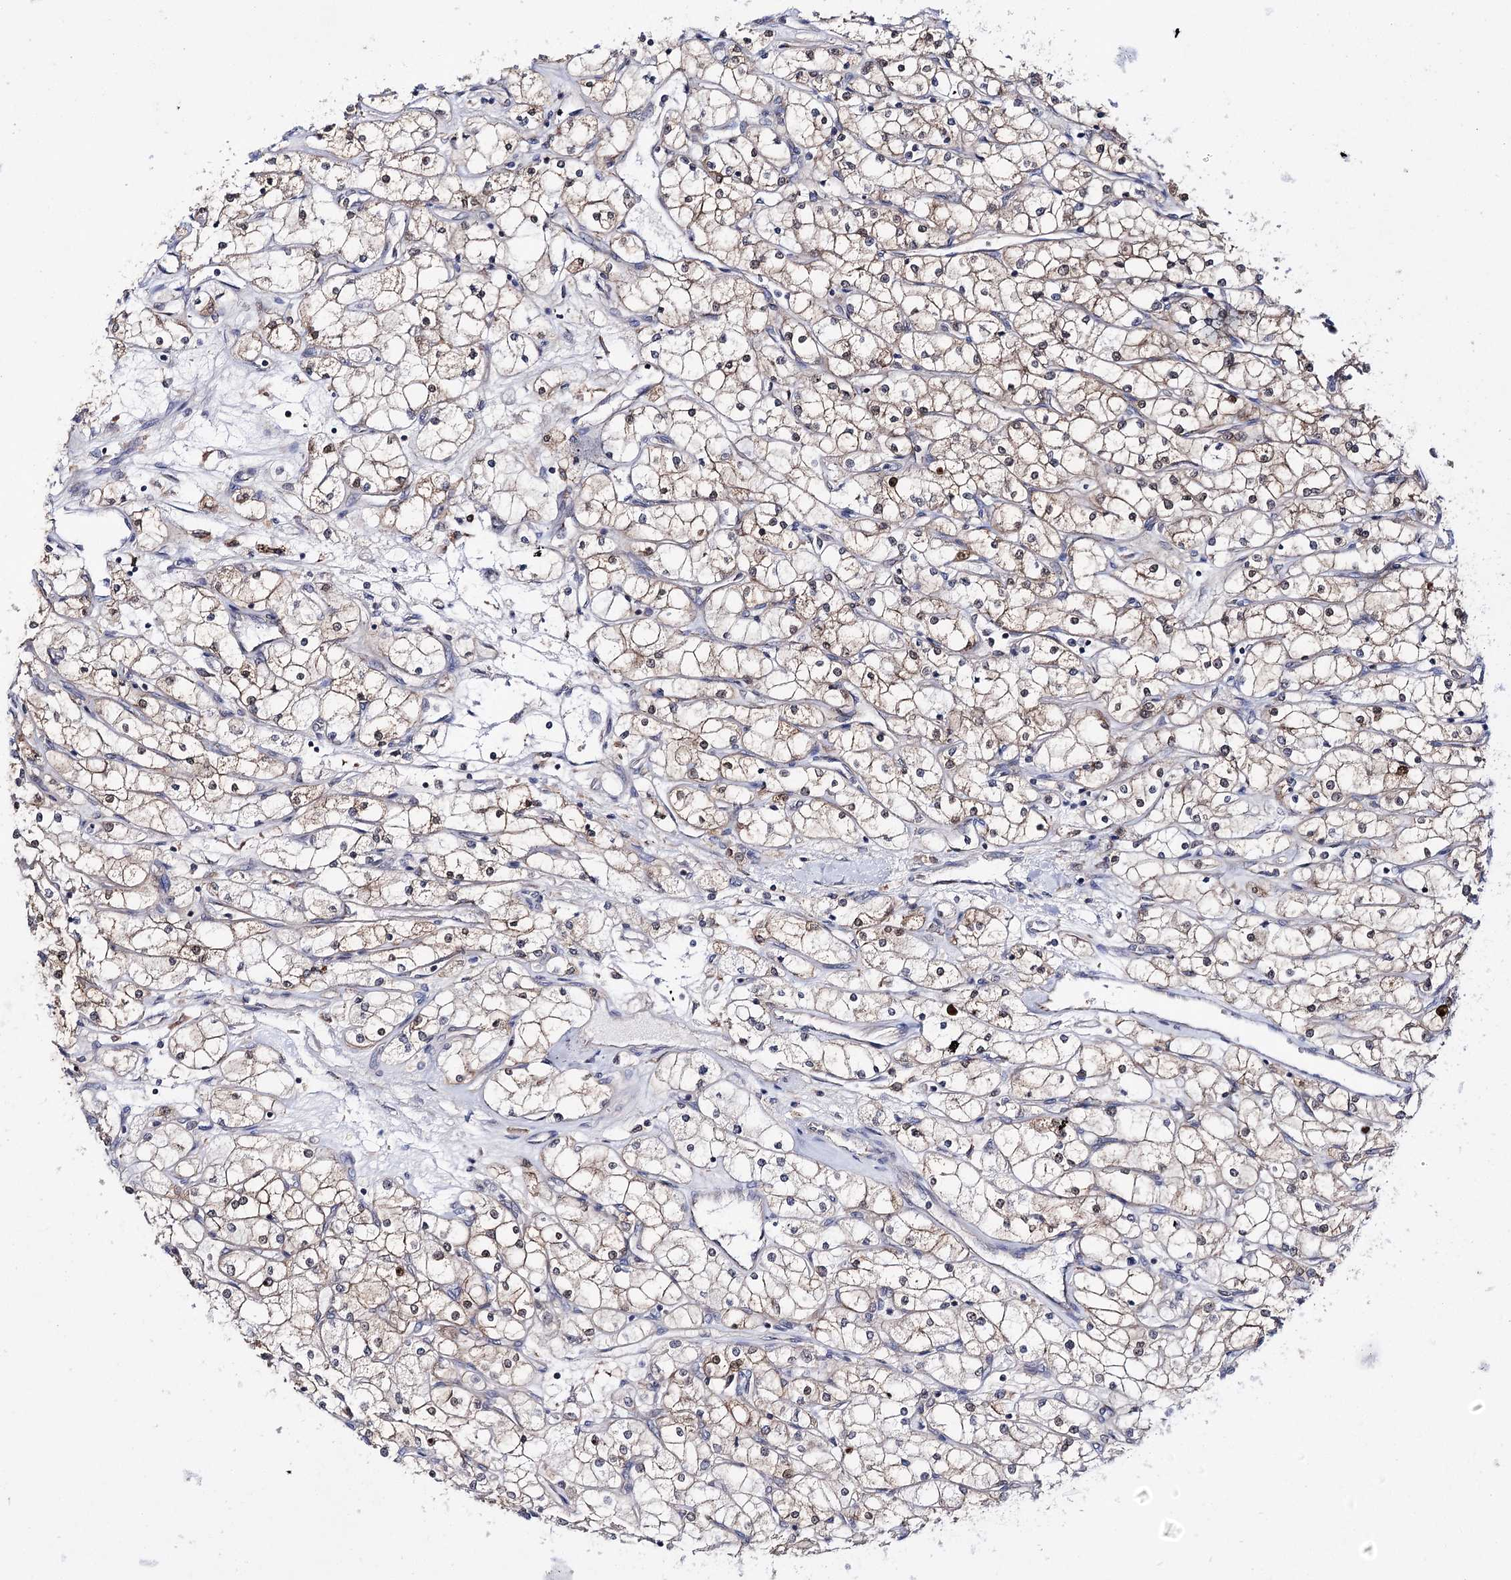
{"staining": {"intensity": "weak", "quantity": ">75%", "location": "cytoplasmic/membranous,nuclear"}, "tissue": "renal cancer", "cell_type": "Tumor cells", "image_type": "cancer", "snomed": [{"axis": "morphology", "description": "Adenocarcinoma, NOS"}, {"axis": "topography", "description": "Kidney"}], "caption": "Immunohistochemical staining of human adenocarcinoma (renal) shows low levels of weak cytoplasmic/membranous and nuclear protein staining in about >75% of tumor cells.", "gene": "PTER", "patient": {"sex": "male", "age": 80}}